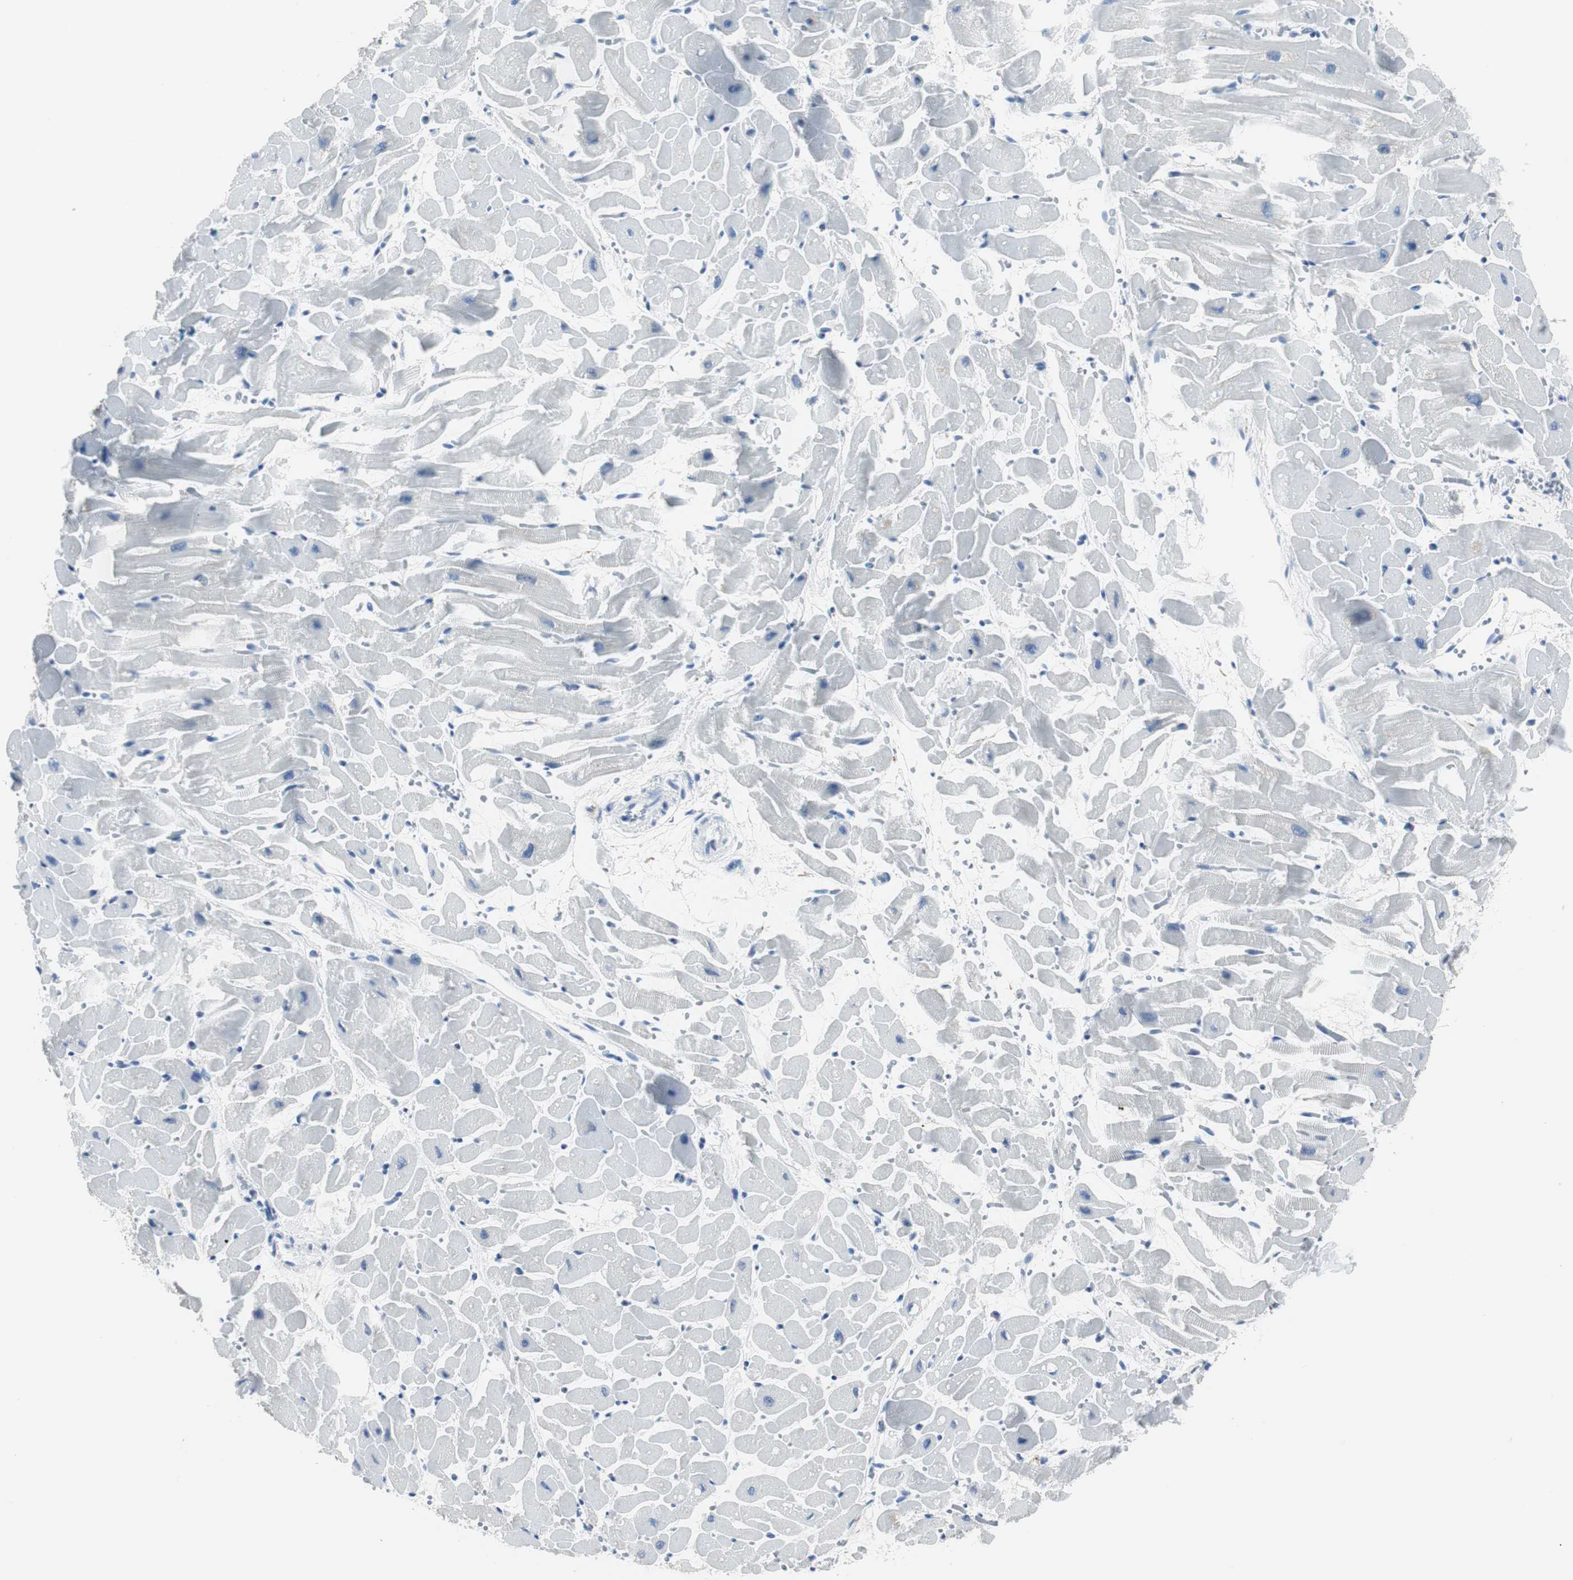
{"staining": {"intensity": "negative", "quantity": "none", "location": "none"}, "tissue": "heart muscle", "cell_type": "Cardiomyocytes", "image_type": "normal", "snomed": [{"axis": "morphology", "description": "Normal tissue, NOS"}, {"axis": "topography", "description": "Heart"}], "caption": "The IHC image has no significant positivity in cardiomyocytes of heart muscle.", "gene": "GAP43", "patient": {"sex": "female", "age": 19}}